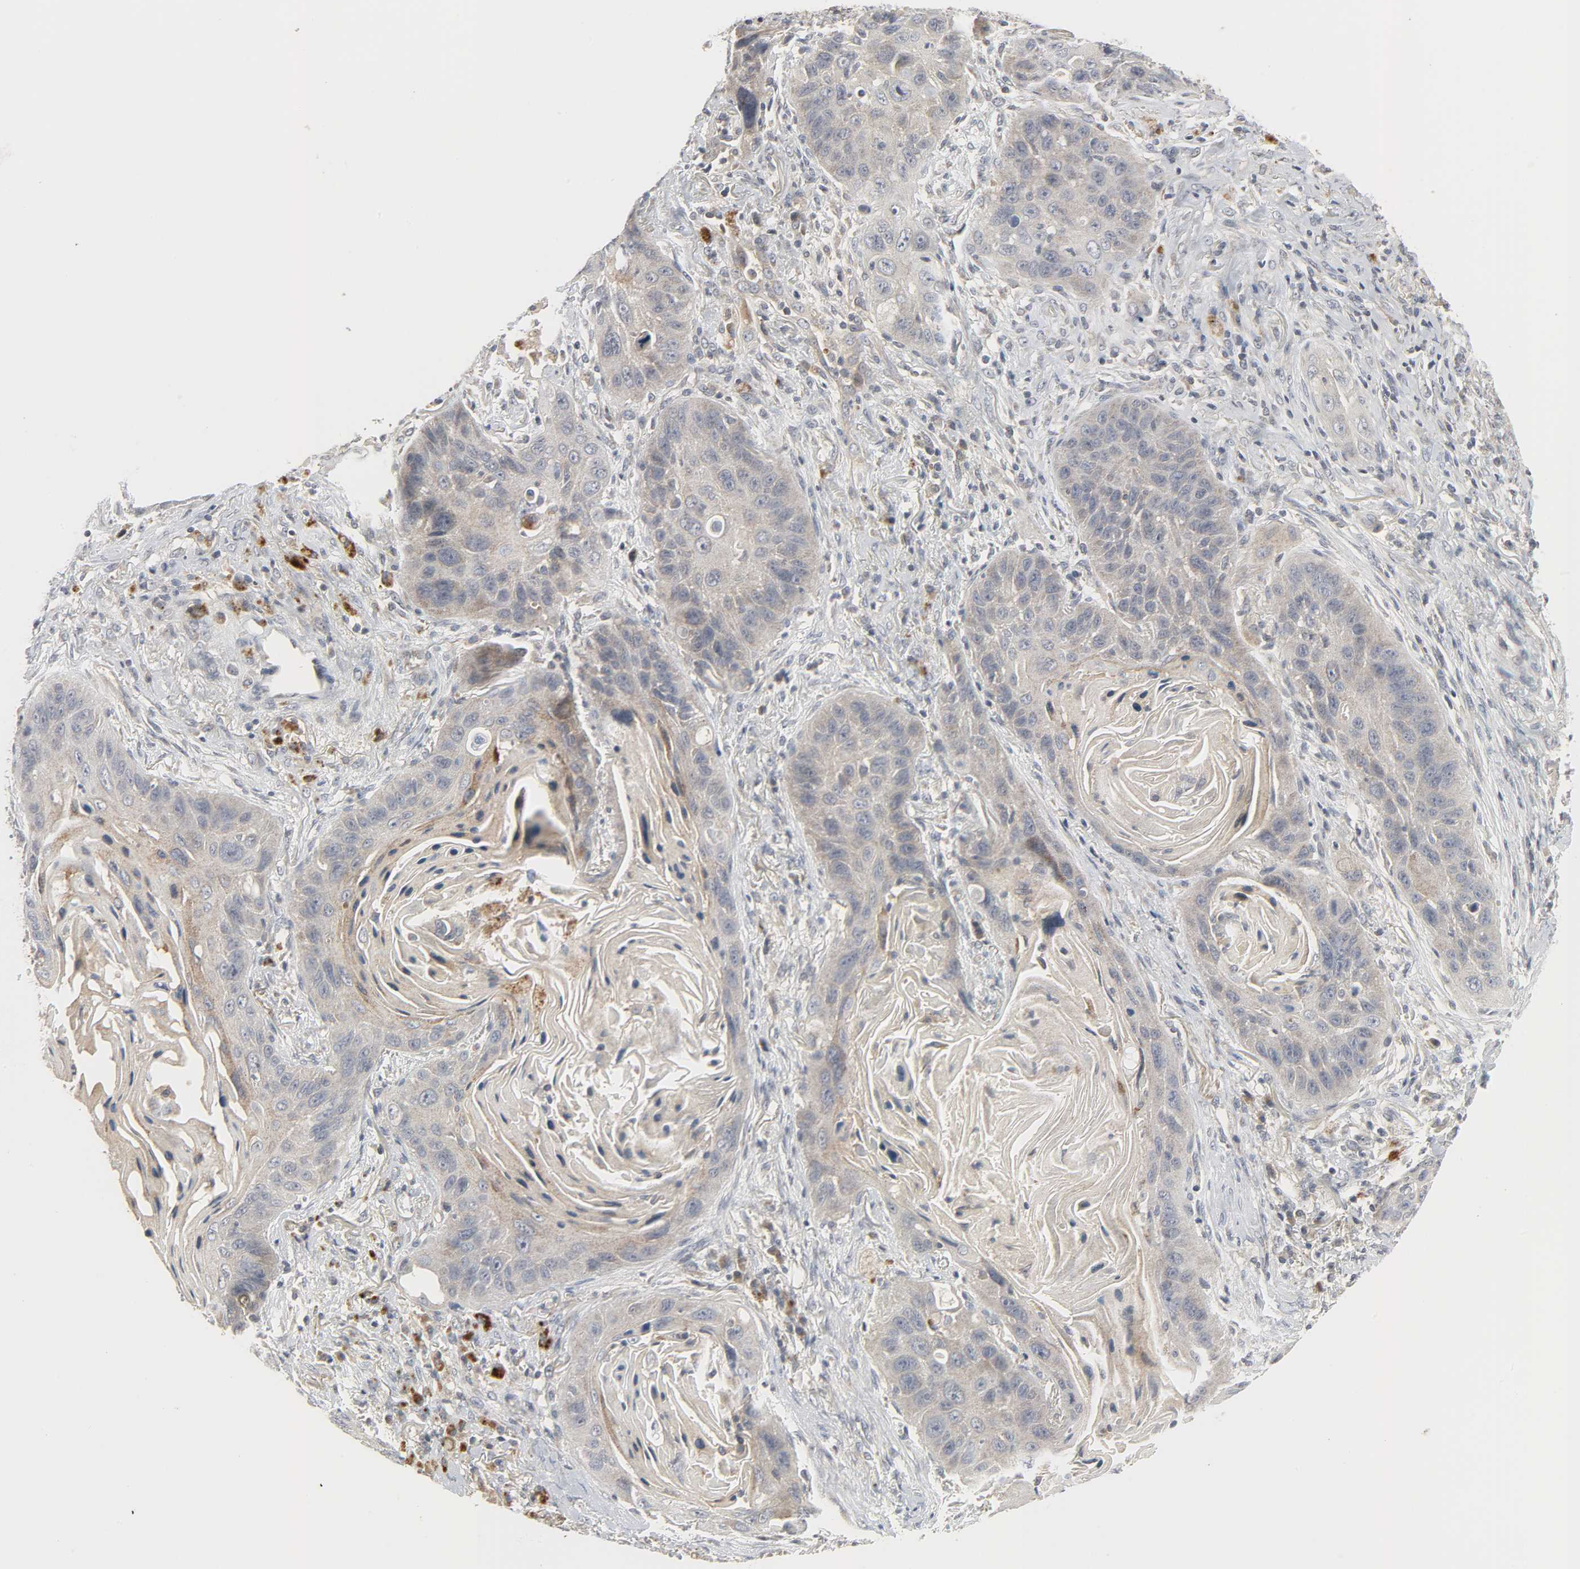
{"staining": {"intensity": "moderate", "quantity": ">75%", "location": "cytoplasmic/membranous"}, "tissue": "lung cancer", "cell_type": "Tumor cells", "image_type": "cancer", "snomed": [{"axis": "morphology", "description": "Squamous cell carcinoma, NOS"}, {"axis": "topography", "description": "Lung"}], "caption": "Protein staining displays moderate cytoplasmic/membranous expression in approximately >75% of tumor cells in squamous cell carcinoma (lung).", "gene": "CLIP1", "patient": {"sex": "female", "age": 67}}